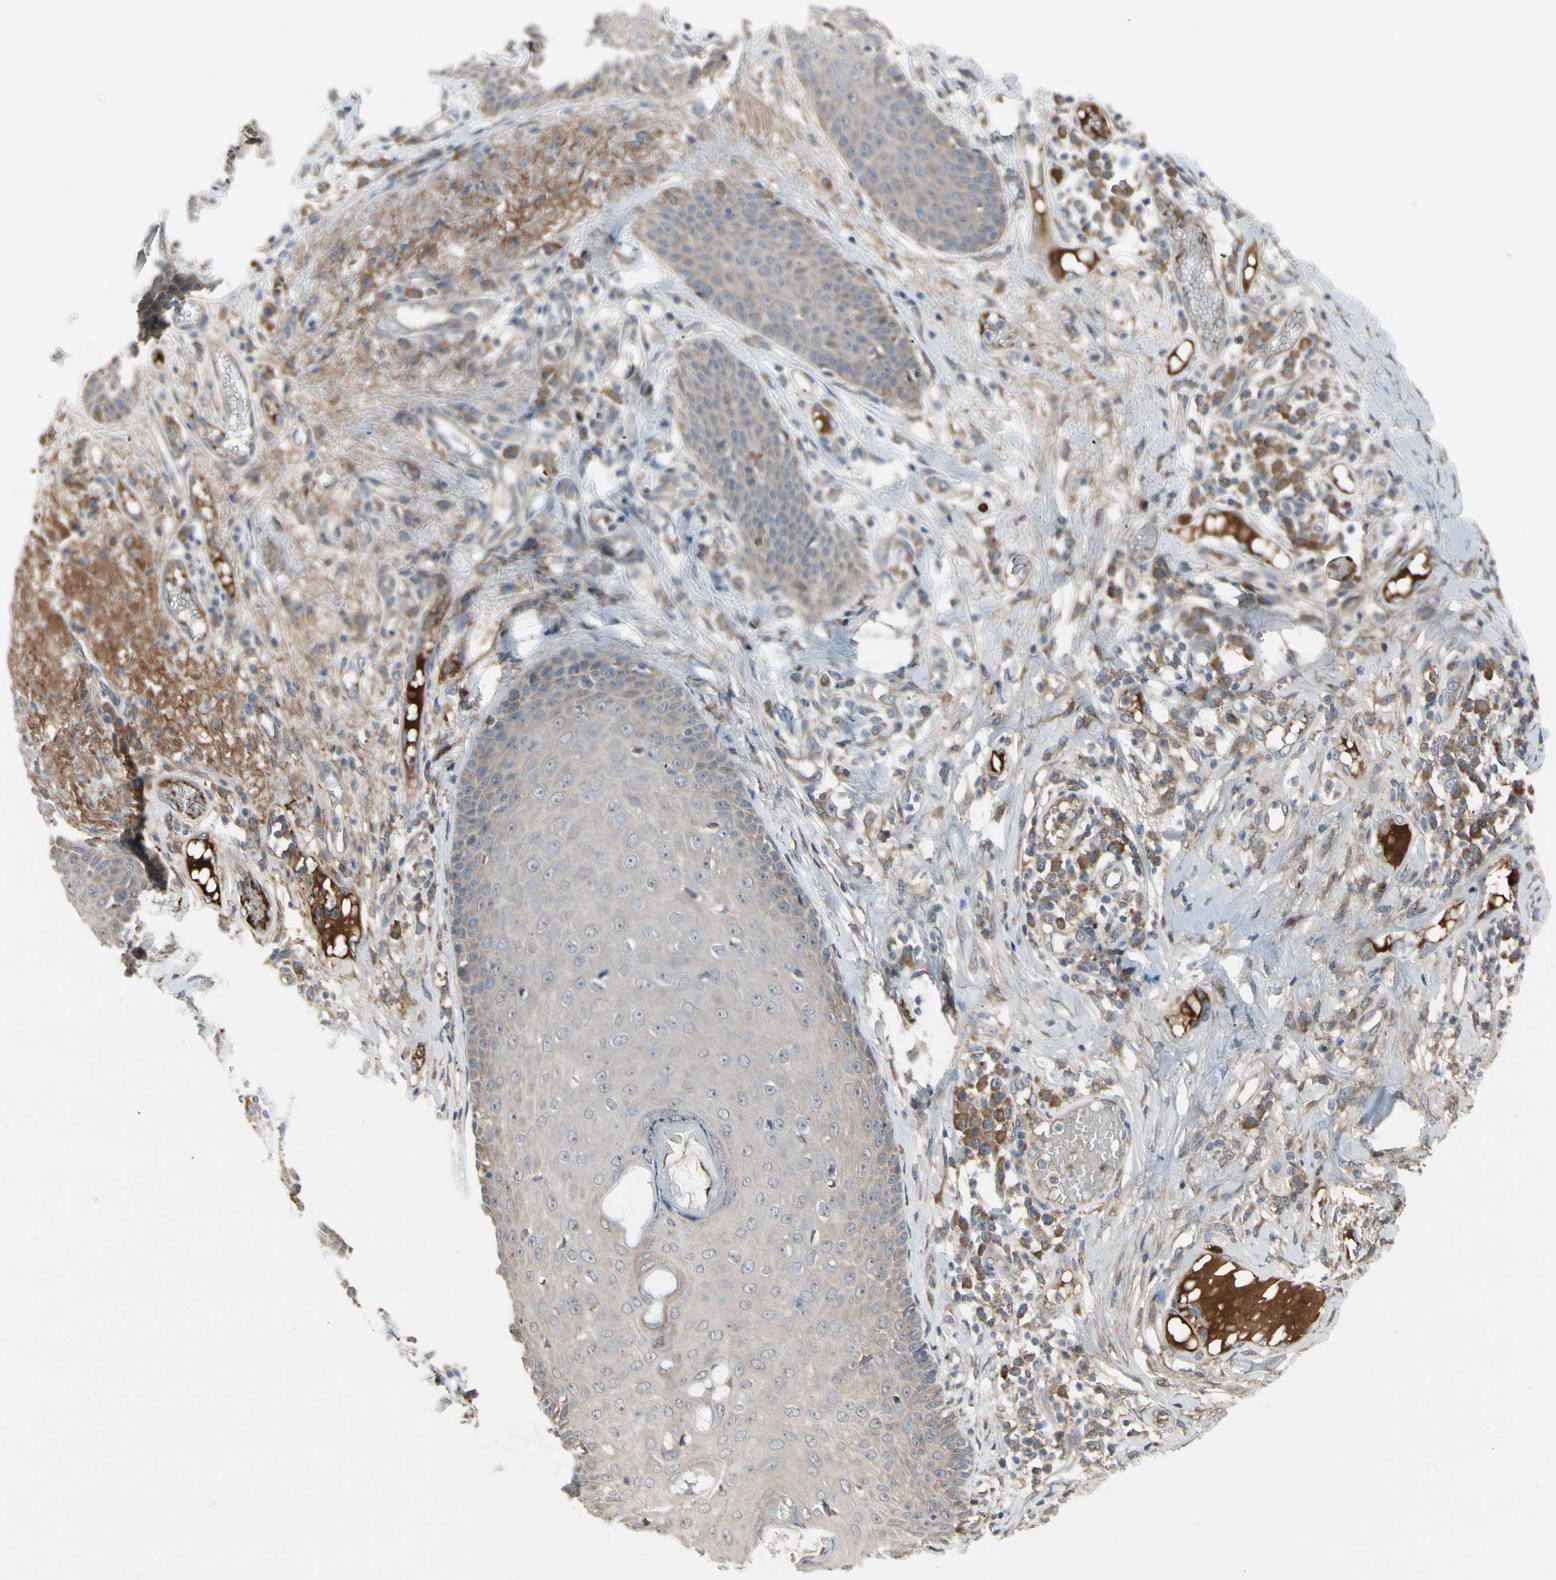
{"staining": {"intensity": "weak", "quantity": "25%-75%", "location": "cytoplasmic/membranous"}, "tissue": "skin cancer", "cell_type": "Tumor cells", "image_type": "cancer", "snomed": [{"axis": "morphology", "description": "Normal tissue, NOS"}, {"axis": "morphology", "description": "Basal cell carcinoma"}, {"axis": "topography", "description": "Skin"}], "caption": "Tumor cells show weak cytoplasmic/membranous staining in about 25%-75% of cells in skin cancer (basal cell carcinoma).", "gene": "SNX29", "patient": {"sex": "male", "age": 52}}